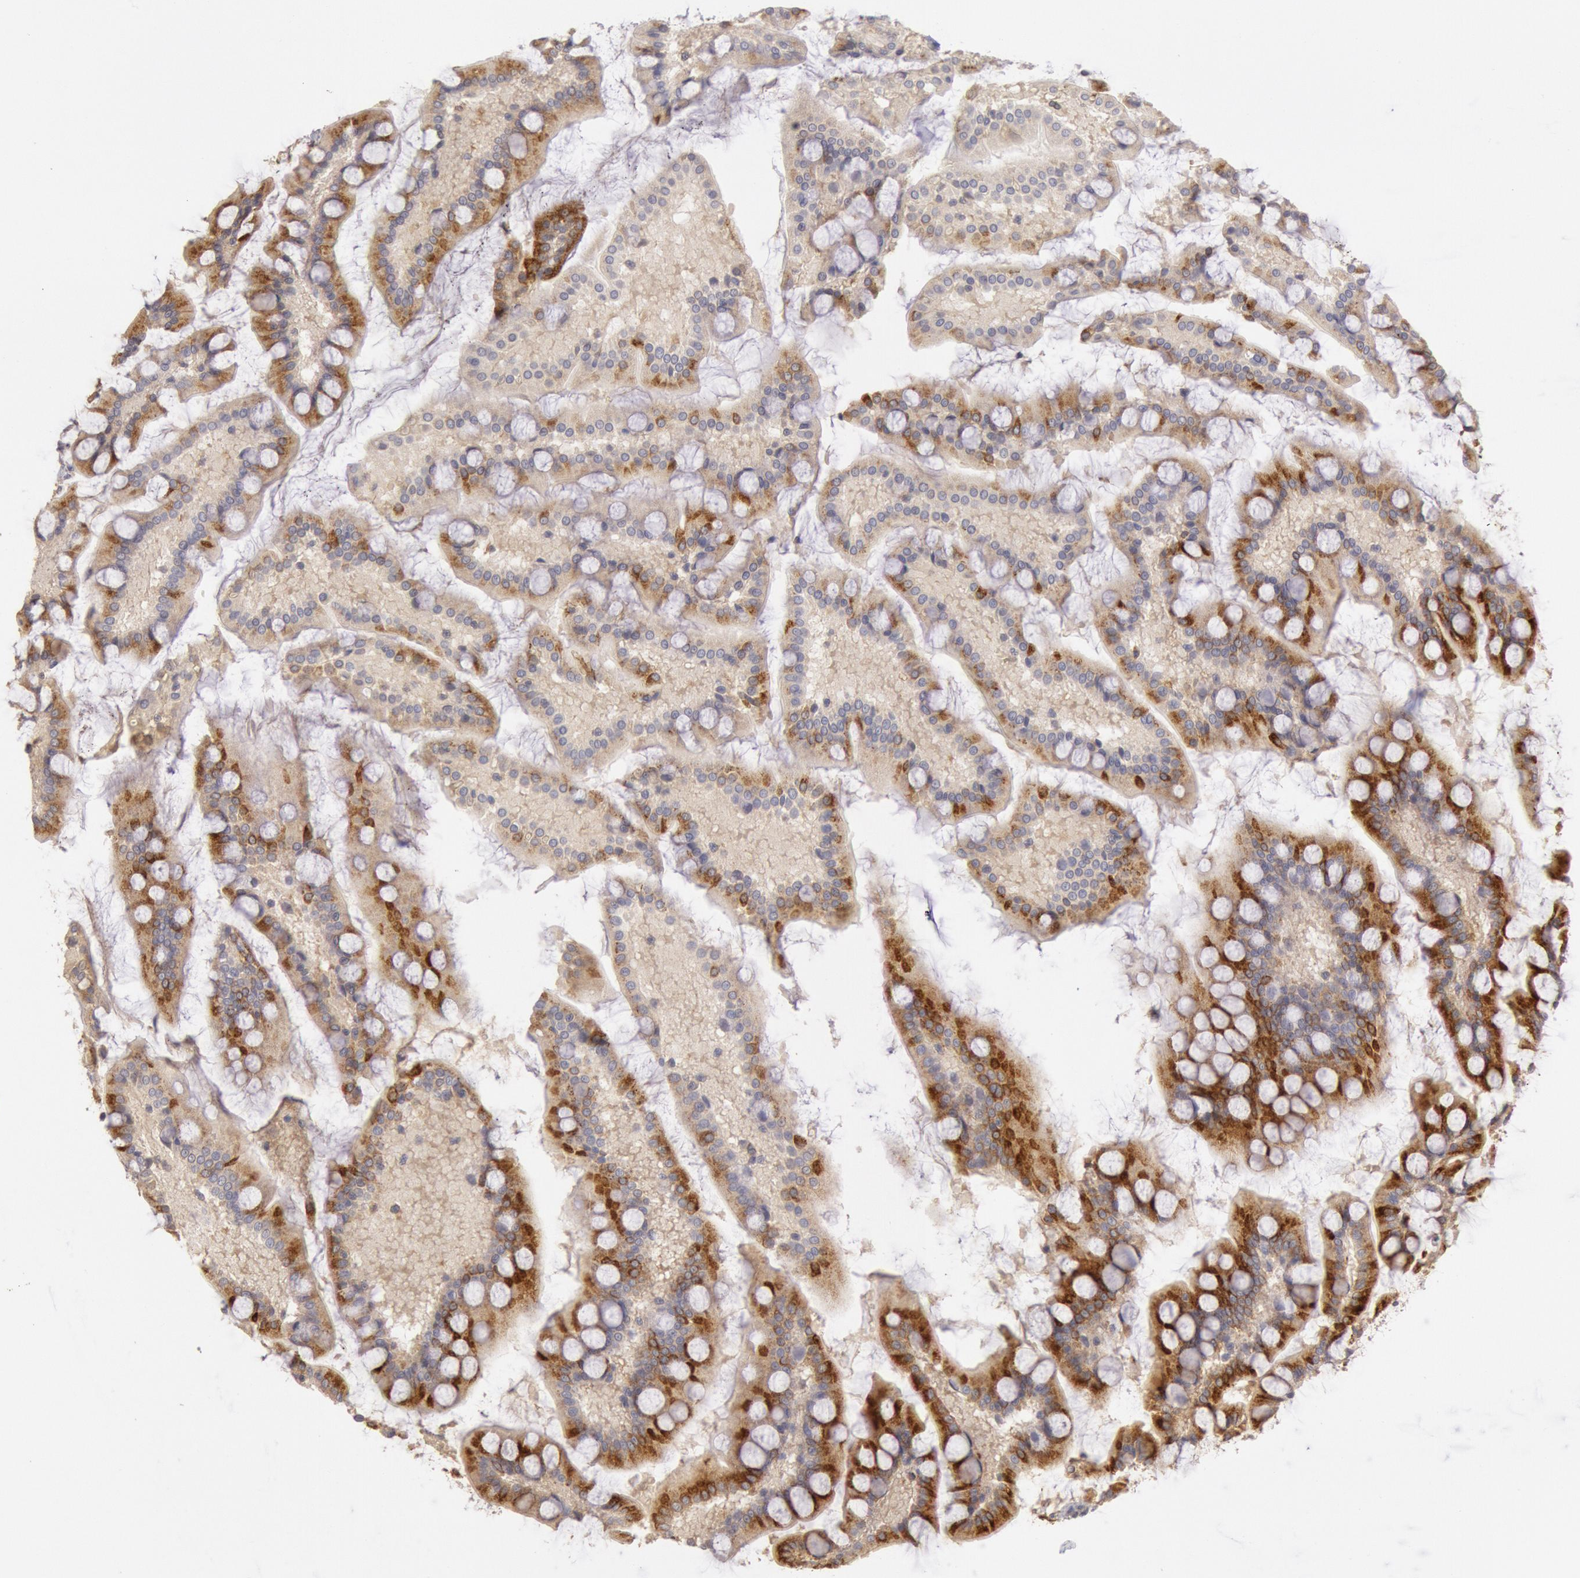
{"staining": {"intensity": "strong", "quantity": ">75%", "location": "cytoplasmic/membranous"}, "tissue": "small intestine", "cell_type": "Glandular cells", "image_type": "normal", "snomed": [{"axis": "morphology", "description": "Normal tissue, NOS"}, {"axis": "topography", "description": "Small intestine"}], "caption": "Brown immunohistochemical staining in unremarkable human small intestine displays strong cytoplasmic/membranous expression in about >75% of glandular cells. The staining was performed using DAB to visualize the protein expression in brown, while the nuclei were stained in blue with hematoxylin (Magnification: 20x).", "gene": "PLA2G6", "patient": {"sex": "male", "age": 41}}